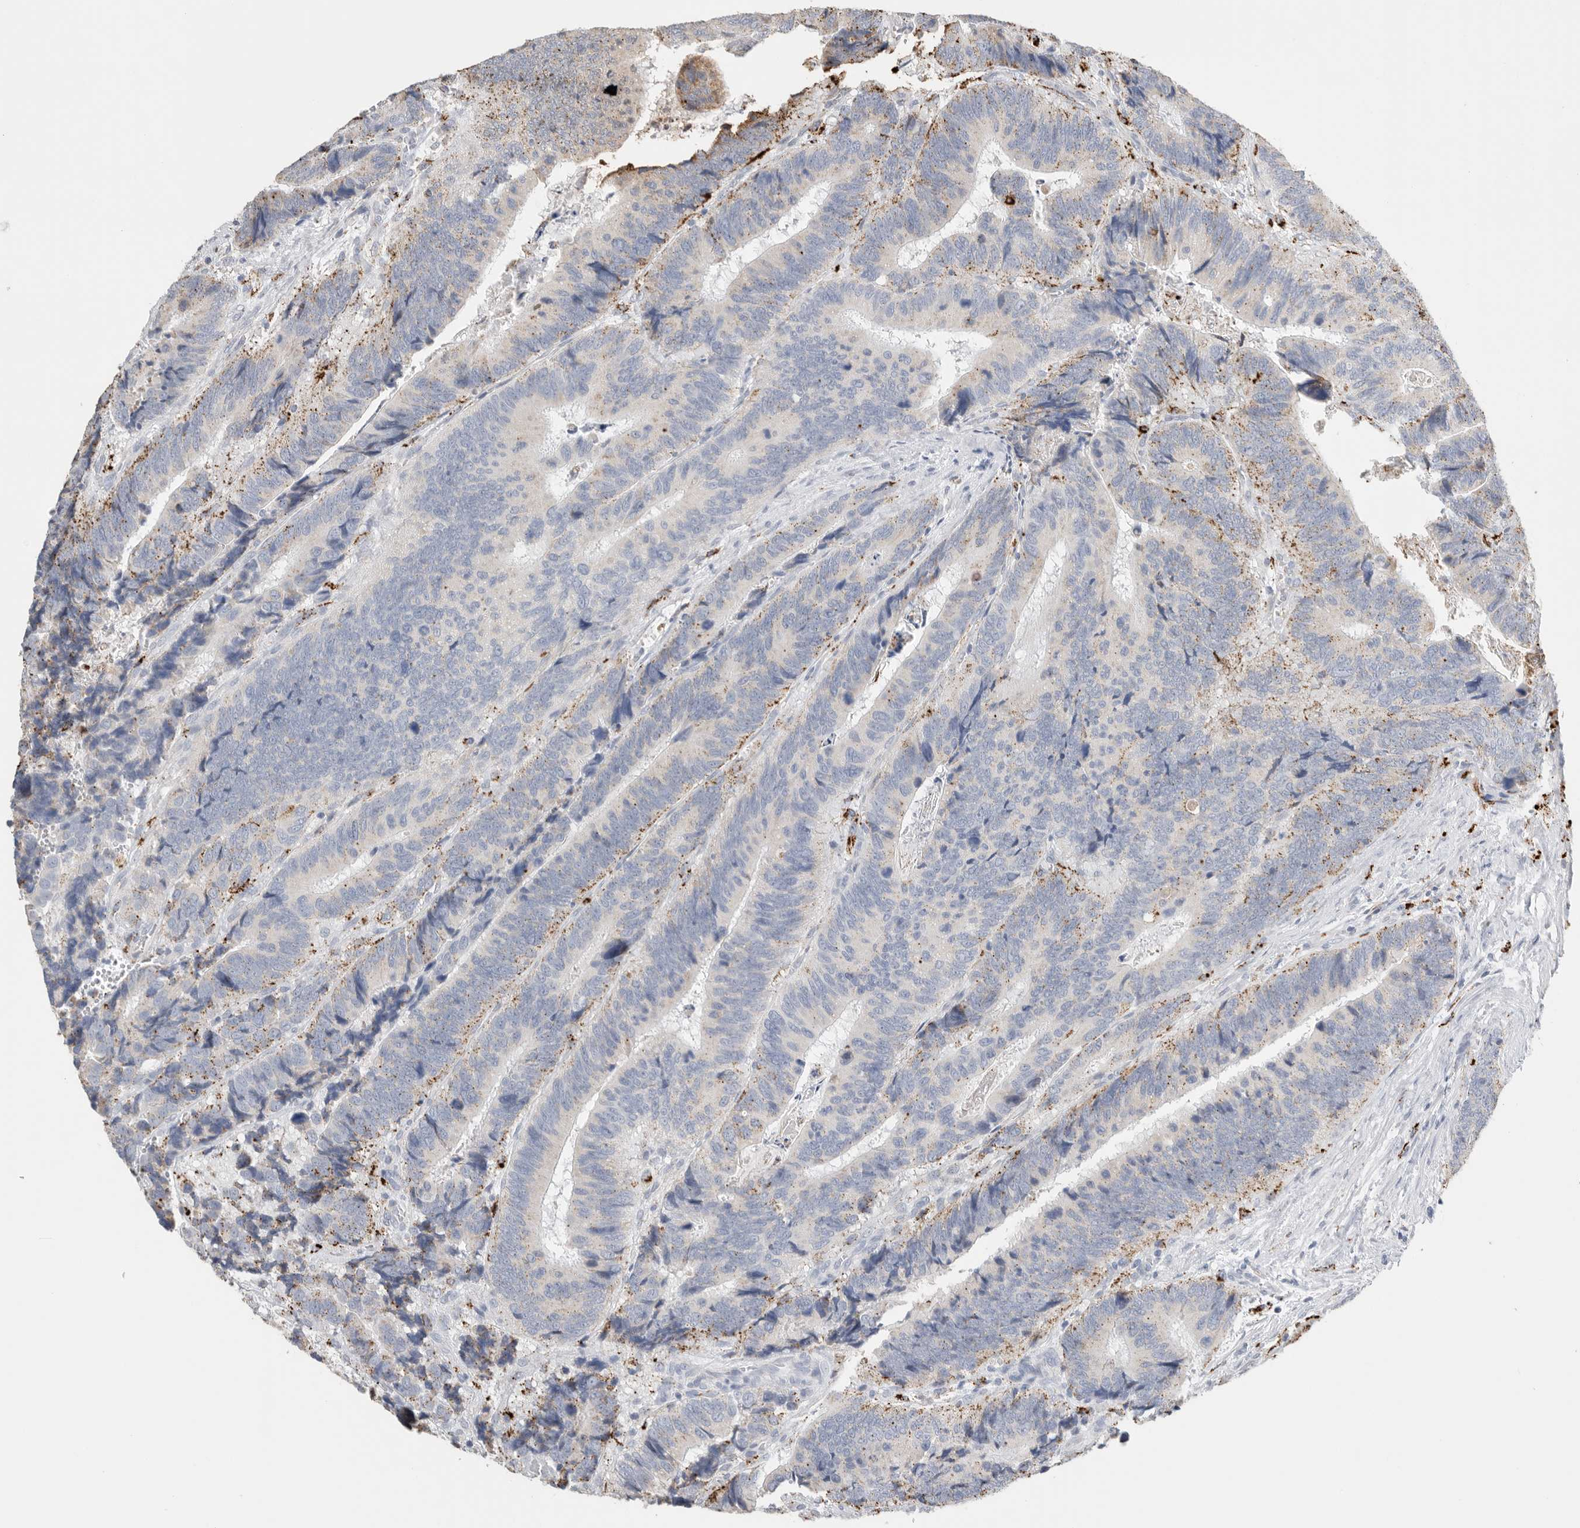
{"staining": {"intensity": "strong", "quantity": ">75%", "location": "cytoplasmic/membranous"}, "tissue": "colorectal cancer", "cell_type": "Tumor cells", "image_type": "cancer", "snomed": [{"axis": "morphology", "description": "Inflammation, NOS"}, {"axis": "morphology", "description": "Adenocarcinoma, NOS"}, {"axis": "topography", "description": "Colon"}], "caption": "Colorectal cancer tissue reveals strong cytoplasmic/membranous positivity in approximately >75% of tumor cells", "gene": "GGH", "patient": {"sex": "male", "age": 72}}